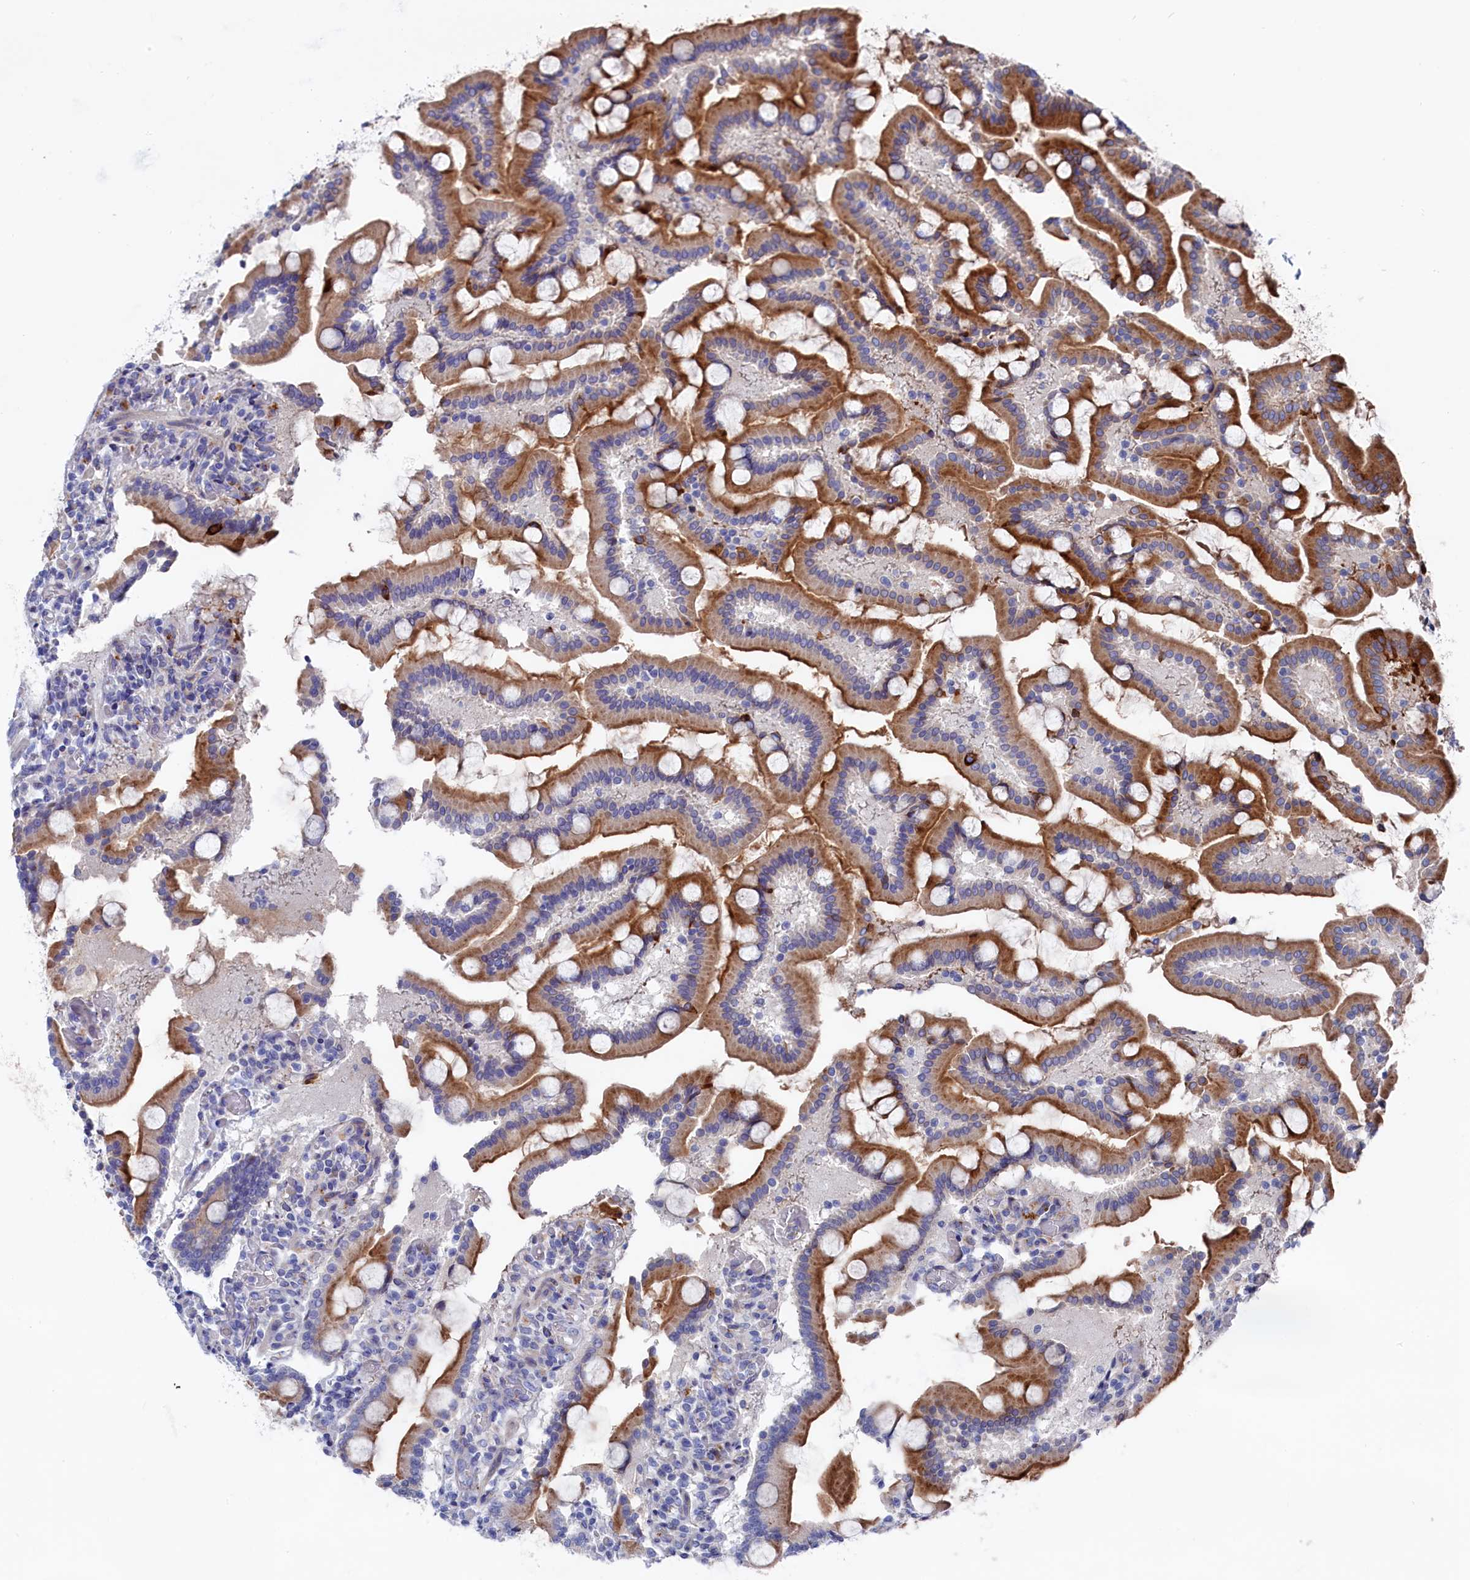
{"staining": {"intensity": "strong", "quantity": ">75%", "location": "cytoplasmic/membranous"}, "tissue": "duodenum", "cell_type": "Glandular cells", "image_type": "normal", "snomed": [{"axis": "morphology", "description": "Normal tissue, NOS"}, {"axis": "topography", "description": "Duodenum"}], "caption": "Protein staining shows strong cytoplasmic/membranous expression in approximately >75% of glandular cells in unremarkable duodenum. (brown staining indicates protein expression, while blue staining denotes nuclei).", "gene": "NUDT7", "patient": {"sex": "male", "age": 55}}